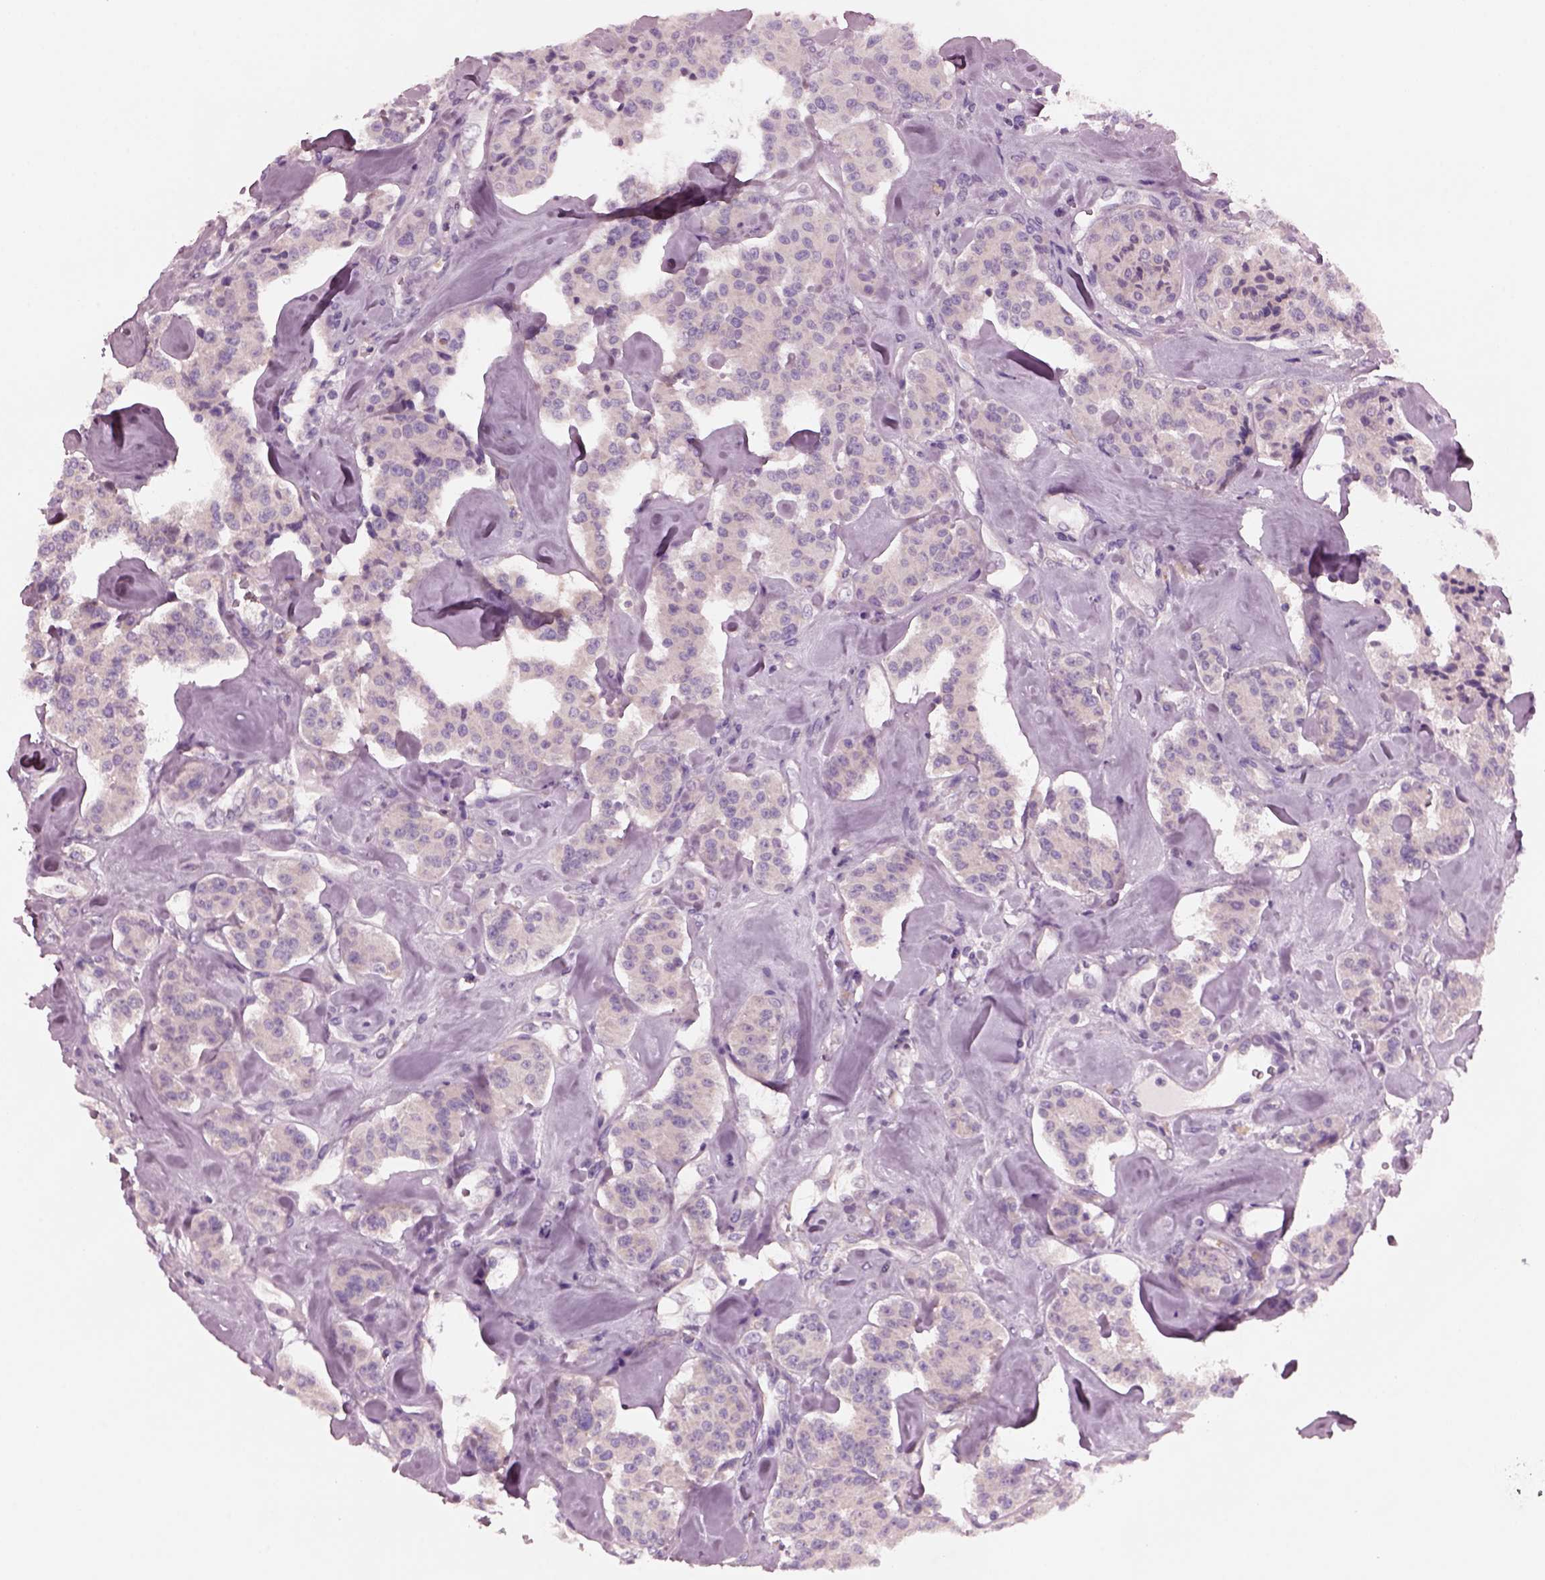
{"staining": {"intensity": "weak", "quantity": "<25%", "location": "cytoplasmic/membranous"}, "tissue": "carcinoid", "cell_type": "Tumor cells", "image_type": "cancer", "snomed": [{"axis": "morphology", "description": "Carcinoid, malignant, NOS"}, {"axis": "topography", "description": "Pancreas"}], "caption": "Carcinoid stained for a protein using IHC reveals no staining tumor cells.", "gene": "AP4M1", "patient": {"sex": "male", "age": 41}}